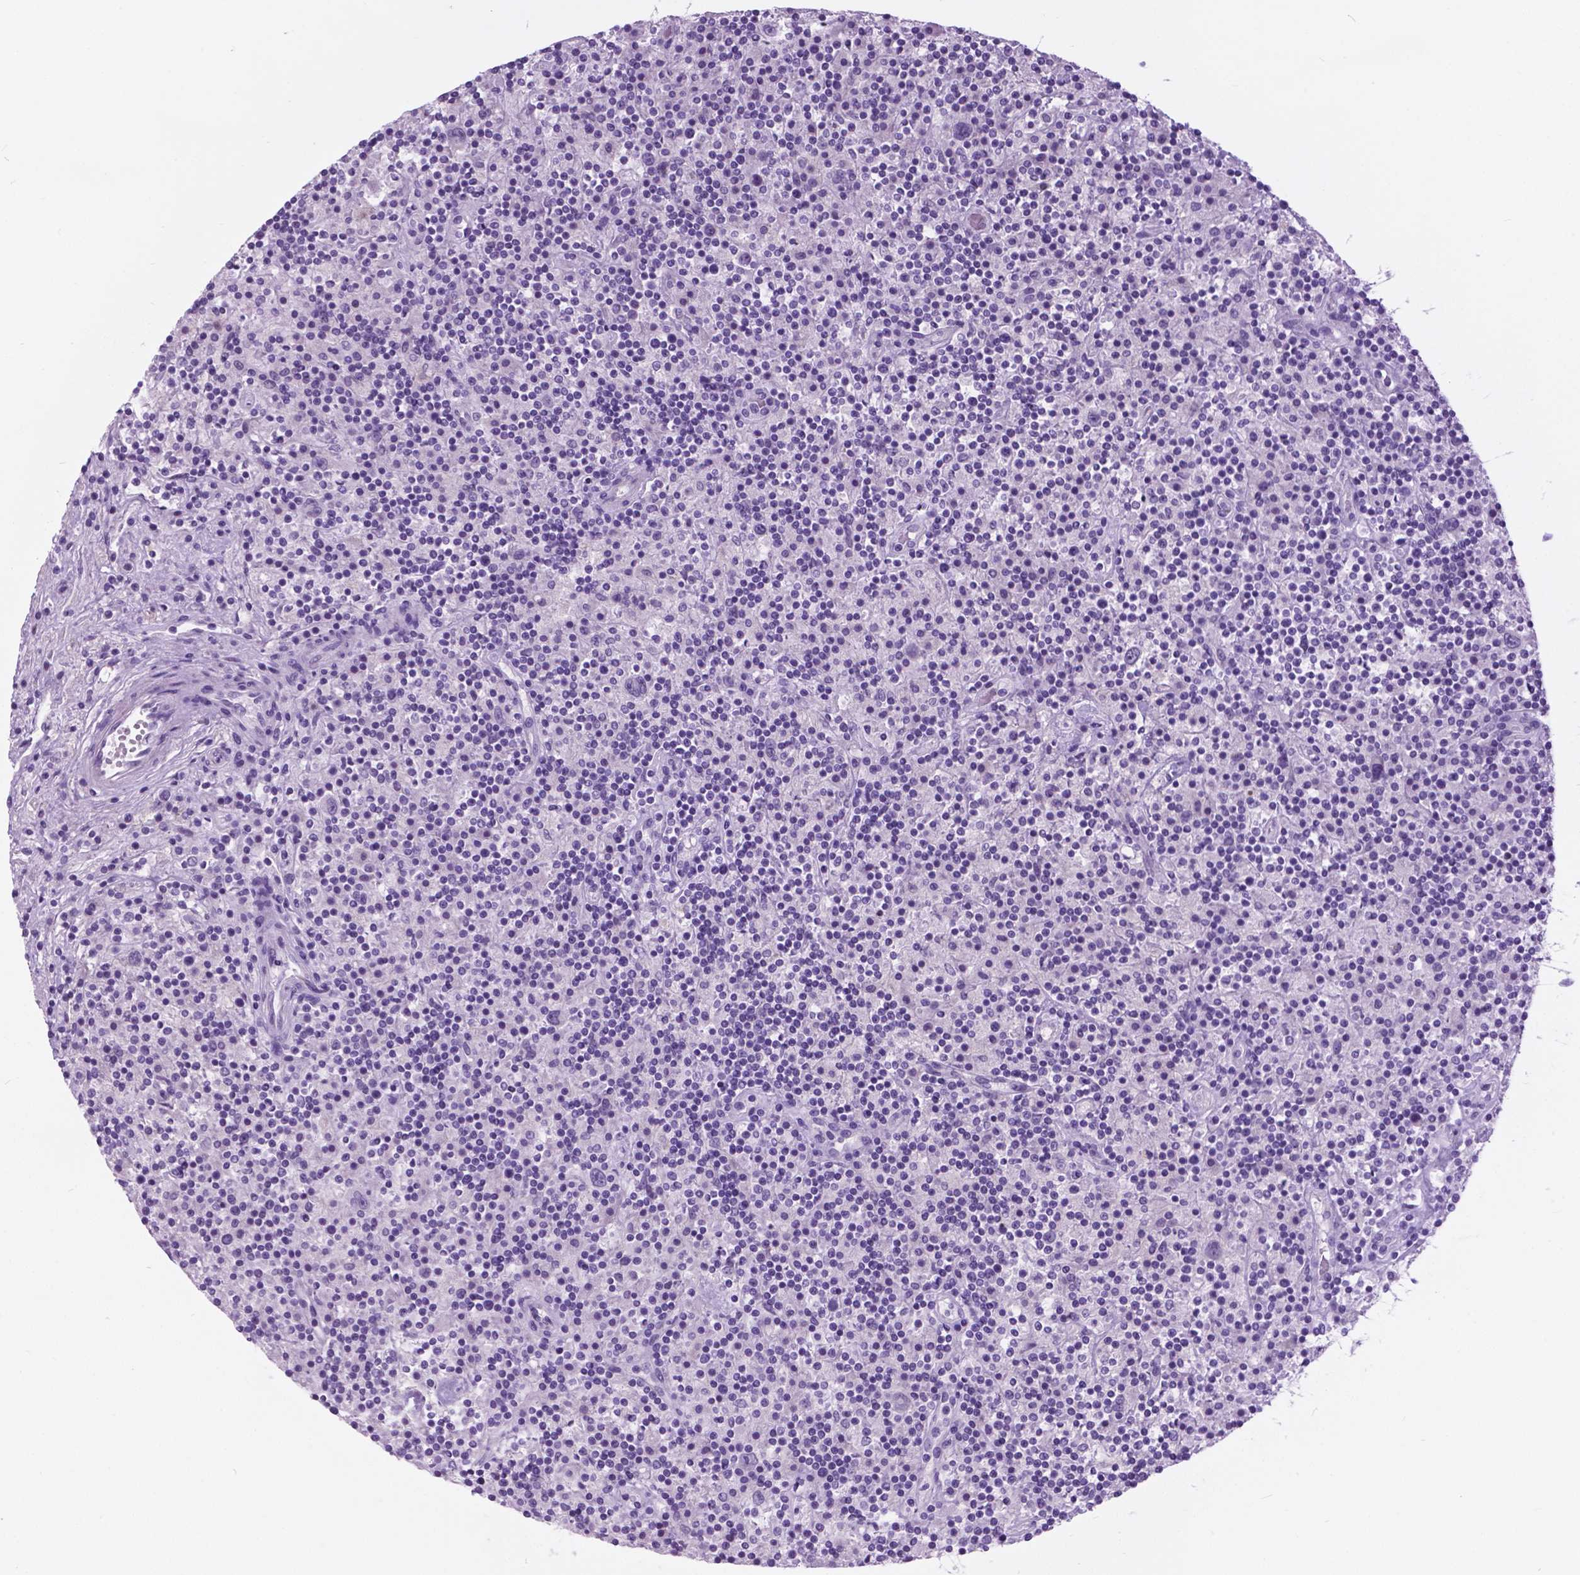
{"staining": {"intensity": "negative", "quantity": "none", "location": "none"}, "tissue": "lymphoma", "cell_type": "Tumor cells", "image_type": "cancer", "snomed": [{"axis": "morphology", "description": "Hodgkin's disease, NOS"}, {"axis": "topography", "description": "Lymph node"}], "caption": "Lymphoma stained for a protein using IHC reveals no staining tumor cells.", "gene": "ARMS2", "patient": {"sex": "male", "age": 70}}